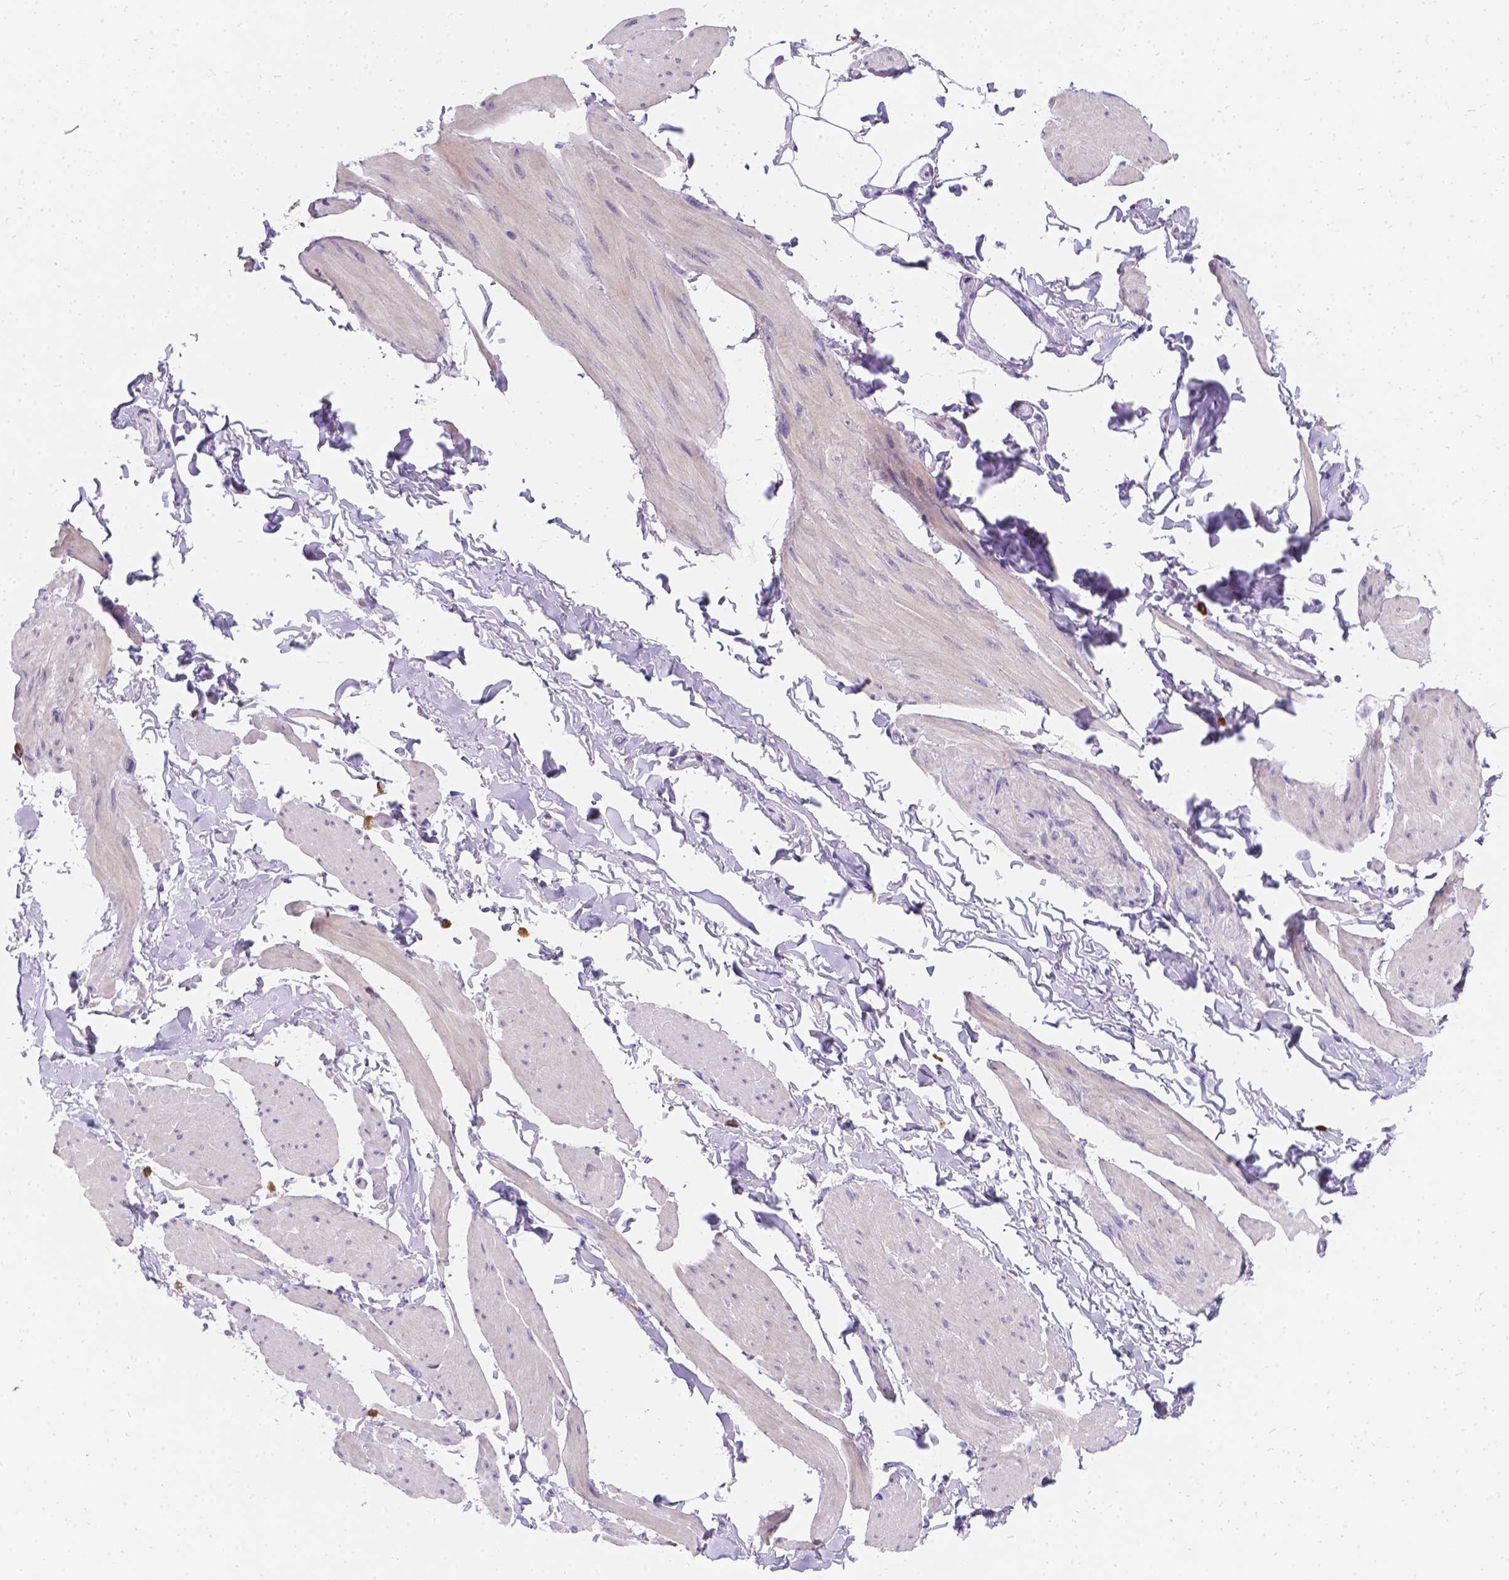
{"staining": {"intensity": "negative", "quantity": "none", "location": "none"}, "tissue": "smooth muscle", "cell_type": "Smooth muscle cells", "image_type": "normal", "snomed": [{"axis": "morphology", "description": "Normal tissue, NOS"}, {"axis": "topography", "description": "Adipose tissue"}, {"axis": "topography", "description": "Smooth muscle"}, {"axis": "topography", "description": "Peripheral nerve tissue"}], "caption": "Histopathology image shows no significant protein positivity in smooth muscle cells of normal smooth muscle. (IHC, brightfield microscopy, high magnification).", "gene": "GNRHR", "patient": {"sex": "male", "age": 83}}